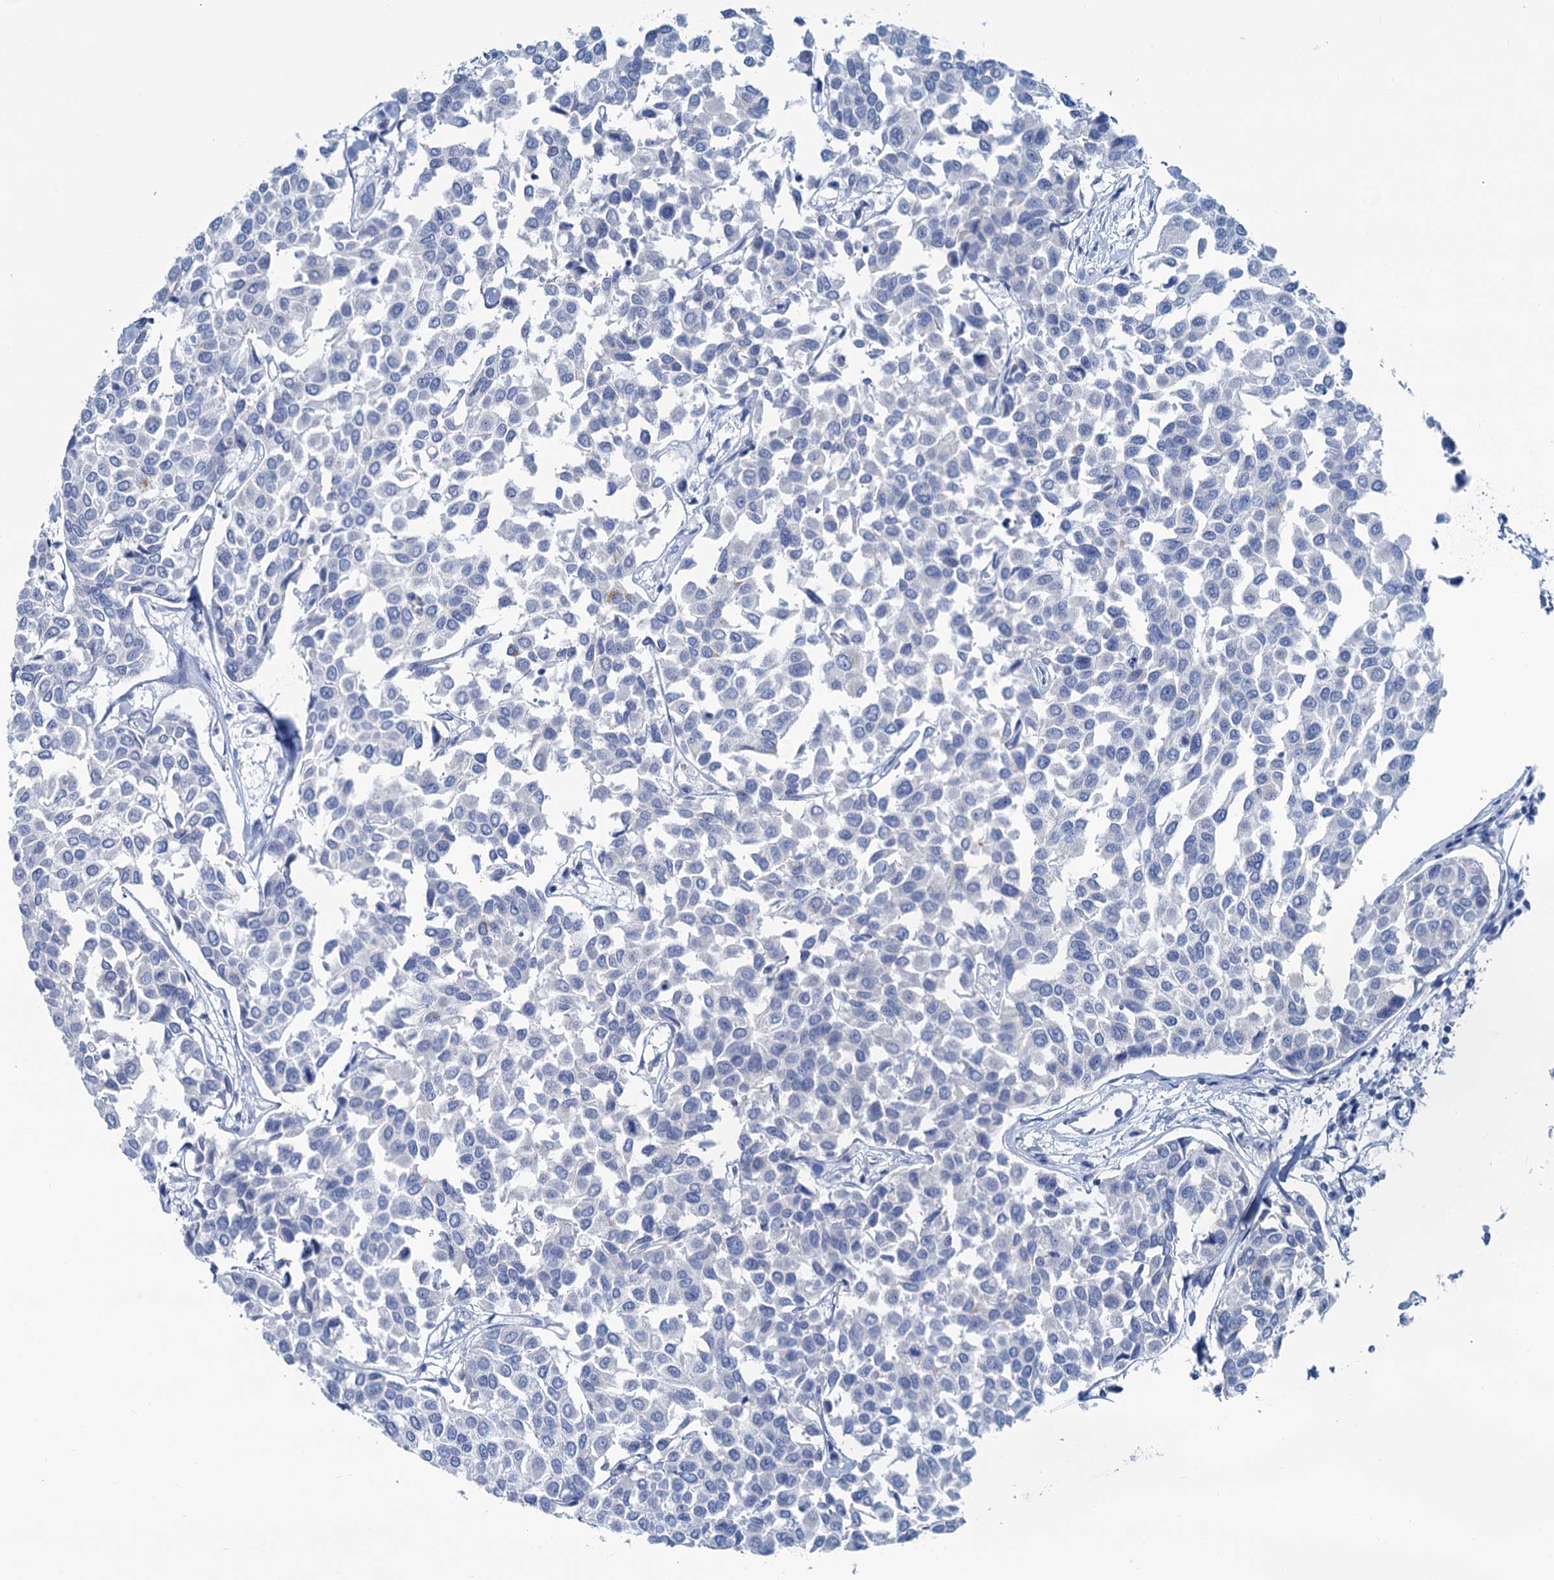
{"staining": {"intensity": "negative", "quantity": "none", "location": "none"}, "tissue": "breast cancer", "cell_type": "Tumor cells", "image_type": "cancer", "snomed": [{"axis": "morphology", "description": "Duct carcinoma"}, {"axis": "topography", "description": "Breast"}], "caption": "Protein analysis of breast invasive ductal carcinoma exhibits no significant staining in tumor cells.", "gene": "SLC1A3", "patient": {"sex": "female", "age": 55}}